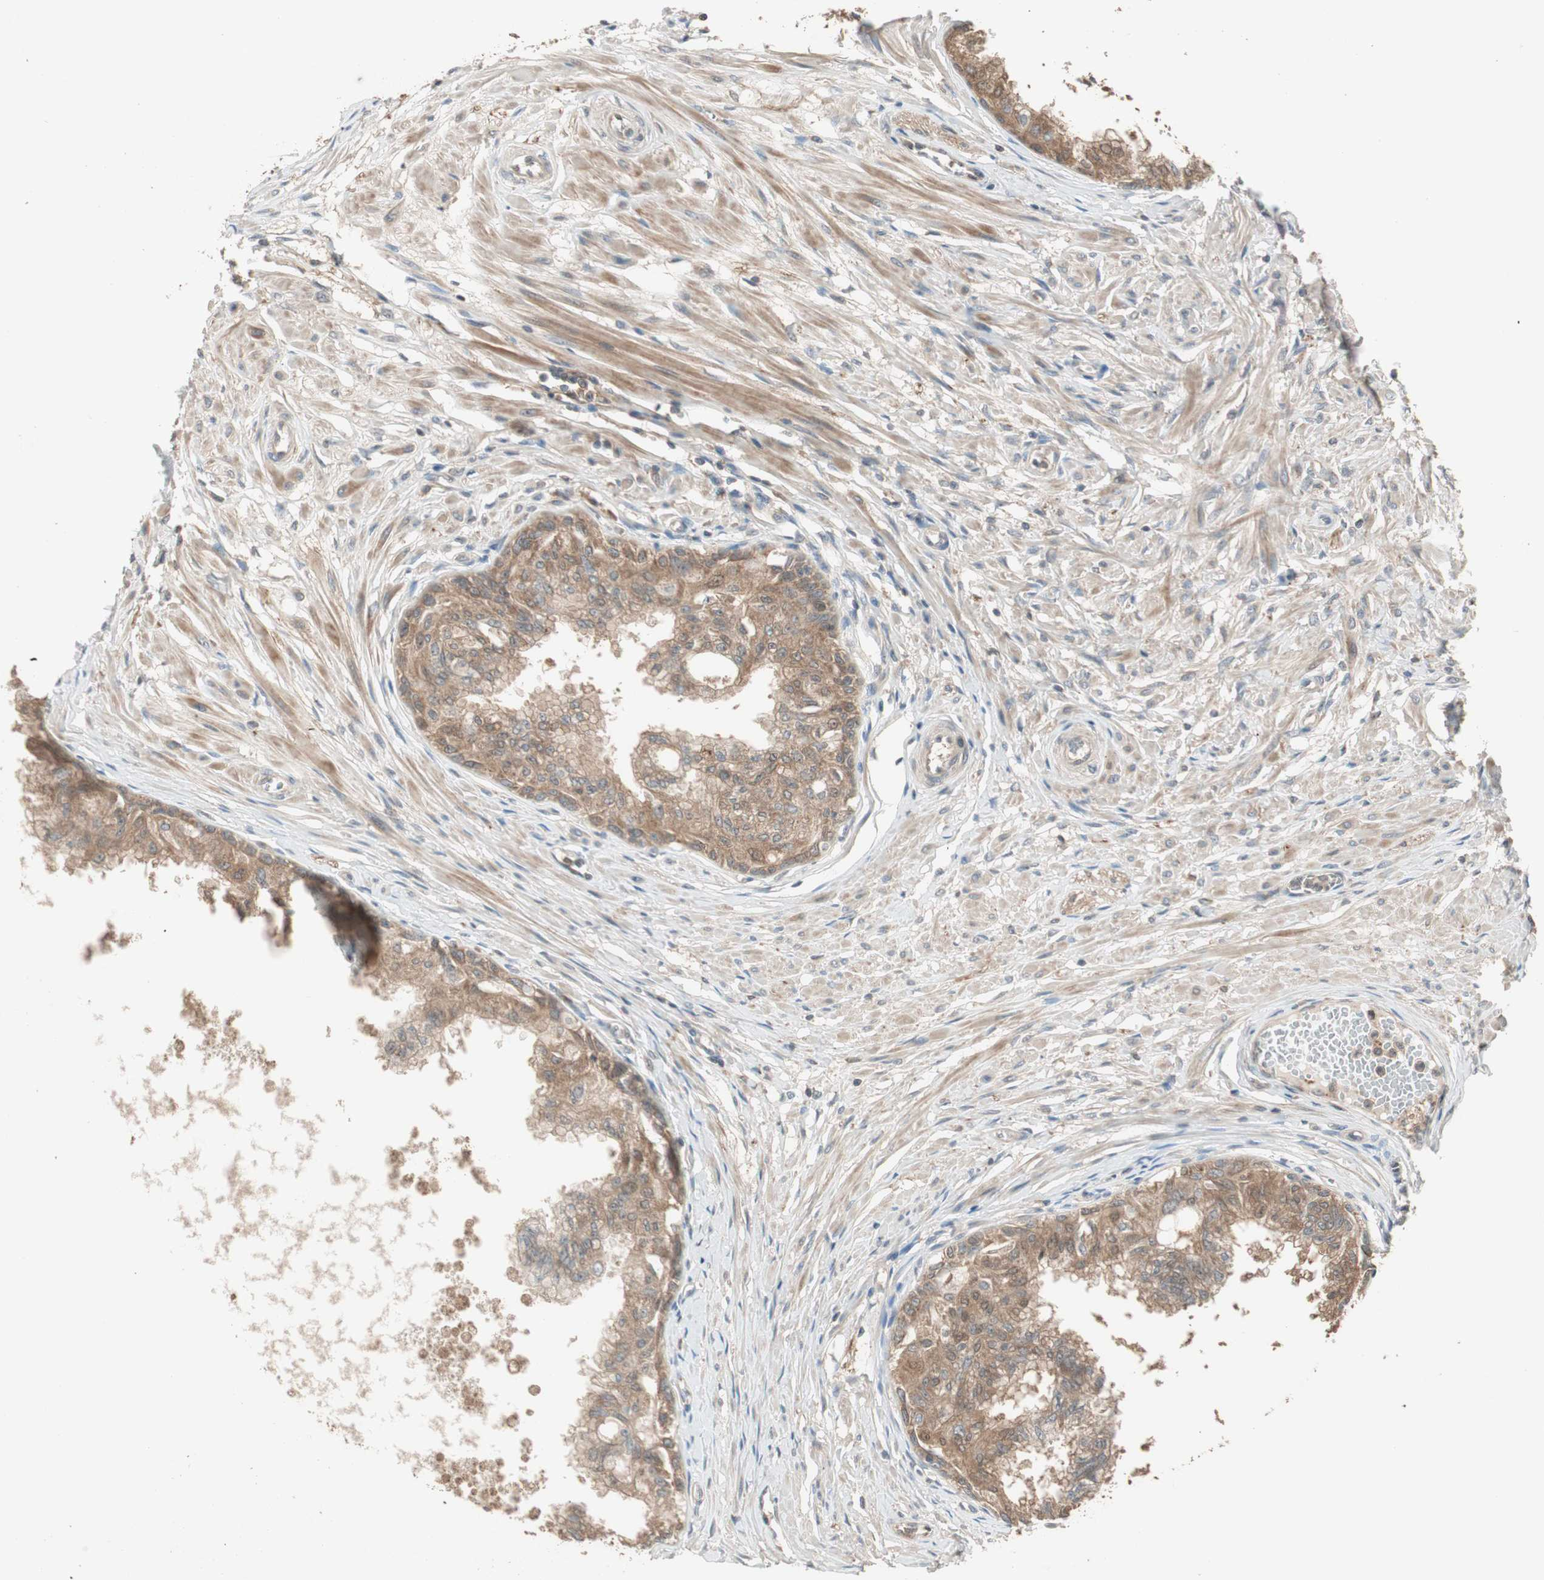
{"staining": {"intensity": "moderate", "quantity": ">75%", "location": "cytoplasmic/membranous"}, "tissue": "prostate", "cell_type": "Glandular cells", "image_type": "normal", "snomed": [{"axis": "morphology", "description": "Normal tissue, NOS"}, {"axis": "topography", "description": "Prostate"}, {"axis": "topography", "description": "Seminal veicle"}], "caption": "Brown immunohistochemical staining in normal prostate demonstrates moderate cytoplasmic/membranous positivity in about >75% of glandular cells.", "gene": "ATP6AP2", "patient": {"sex": "male", "age": 60}}